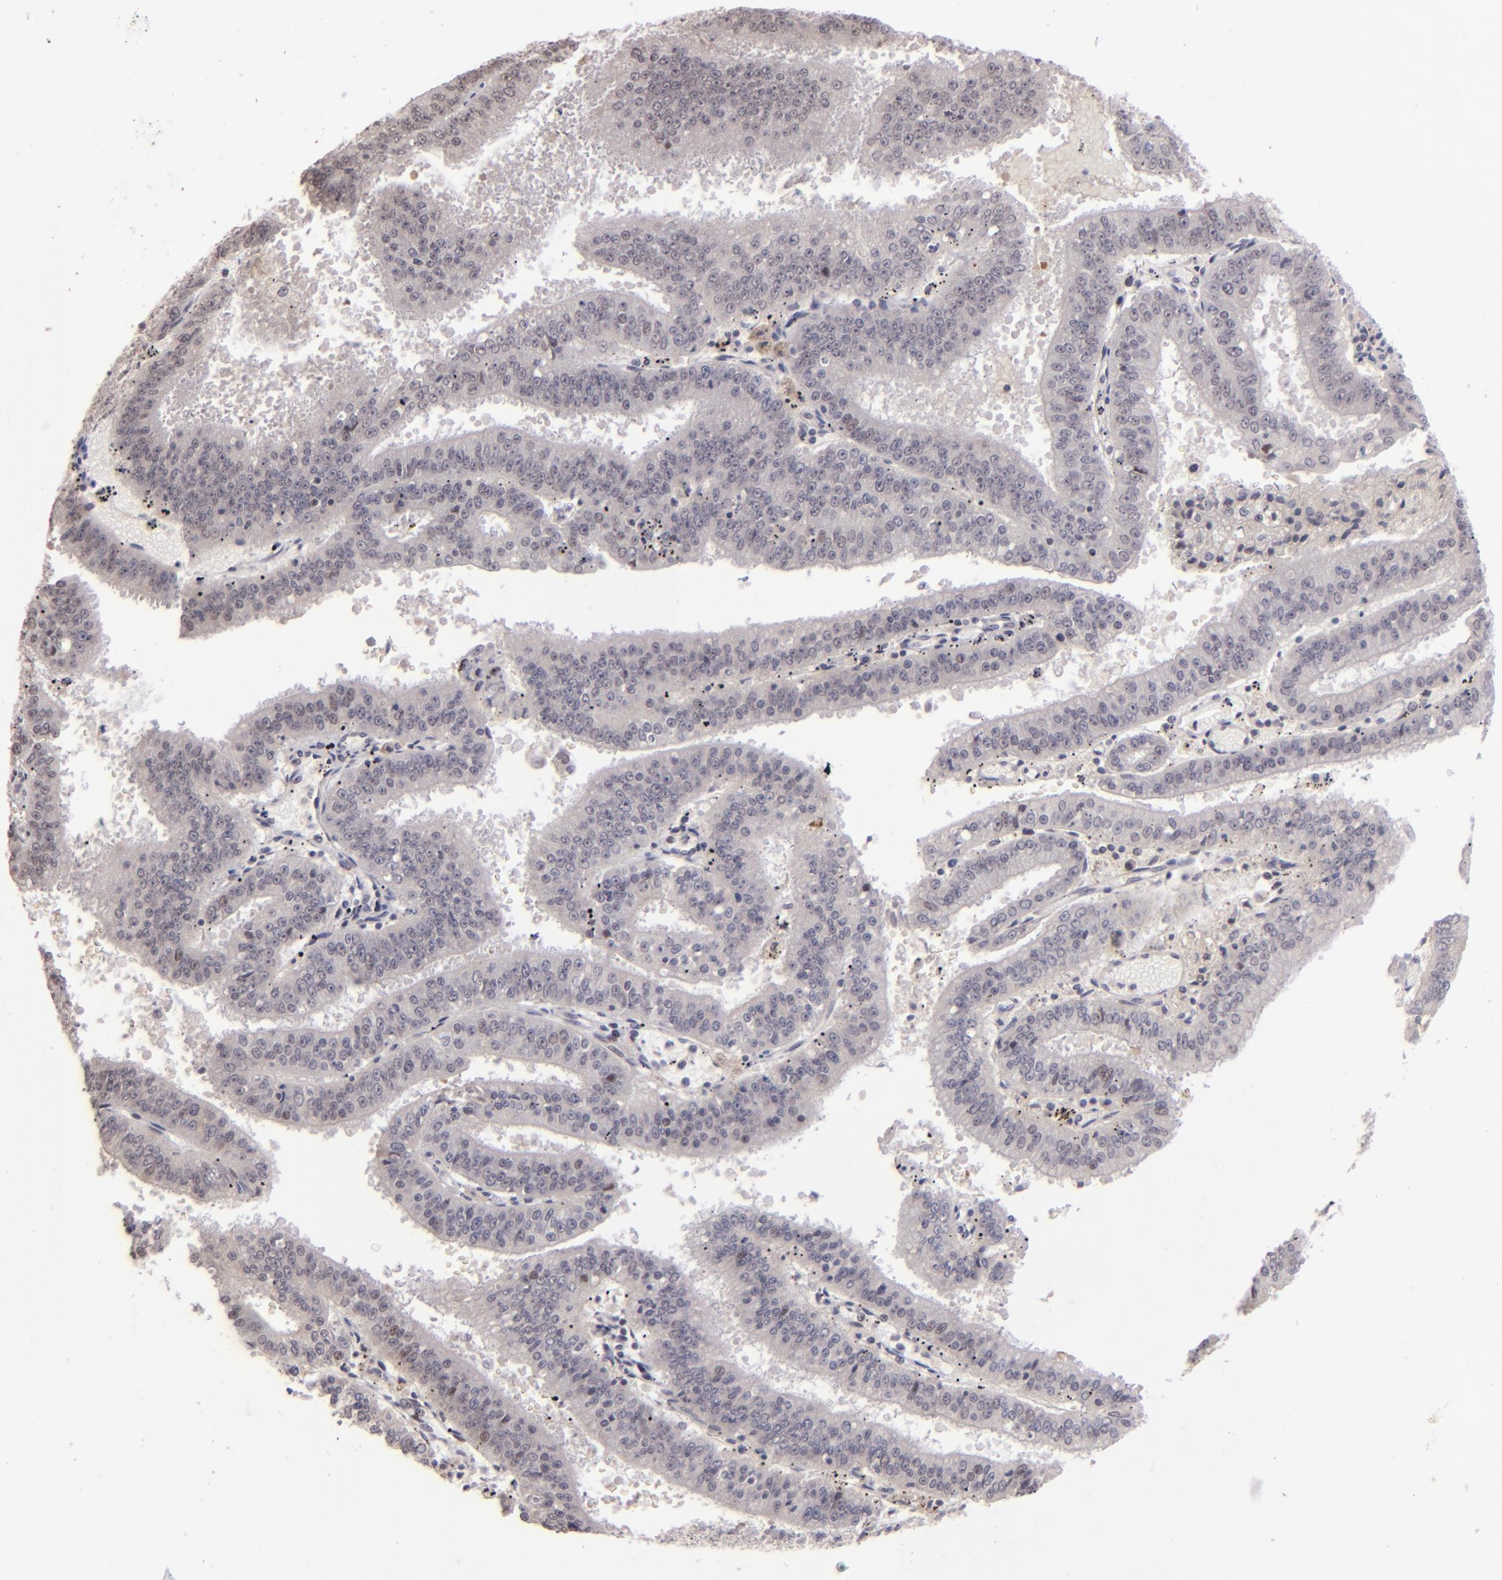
{"staining": {"intensity": "weak", "quantity": "<25%", "location": "nuclear"}, "tissue": "endometrial cancer", "cell_type": "Tumor cells", "image_type": "cancer", "snomed": [{"axis": "morphology", "description": "Adenocarcinoma, NOS"}, {"axis": "topography", "description": "Endometrium"}], "caption": "Immunohistochemical staining of human adenocarcinoma (endometrial) exhibits no significant expression in tumor cells.", "gene": "RARB", "patient": {"sex": "female", "age": 66}}